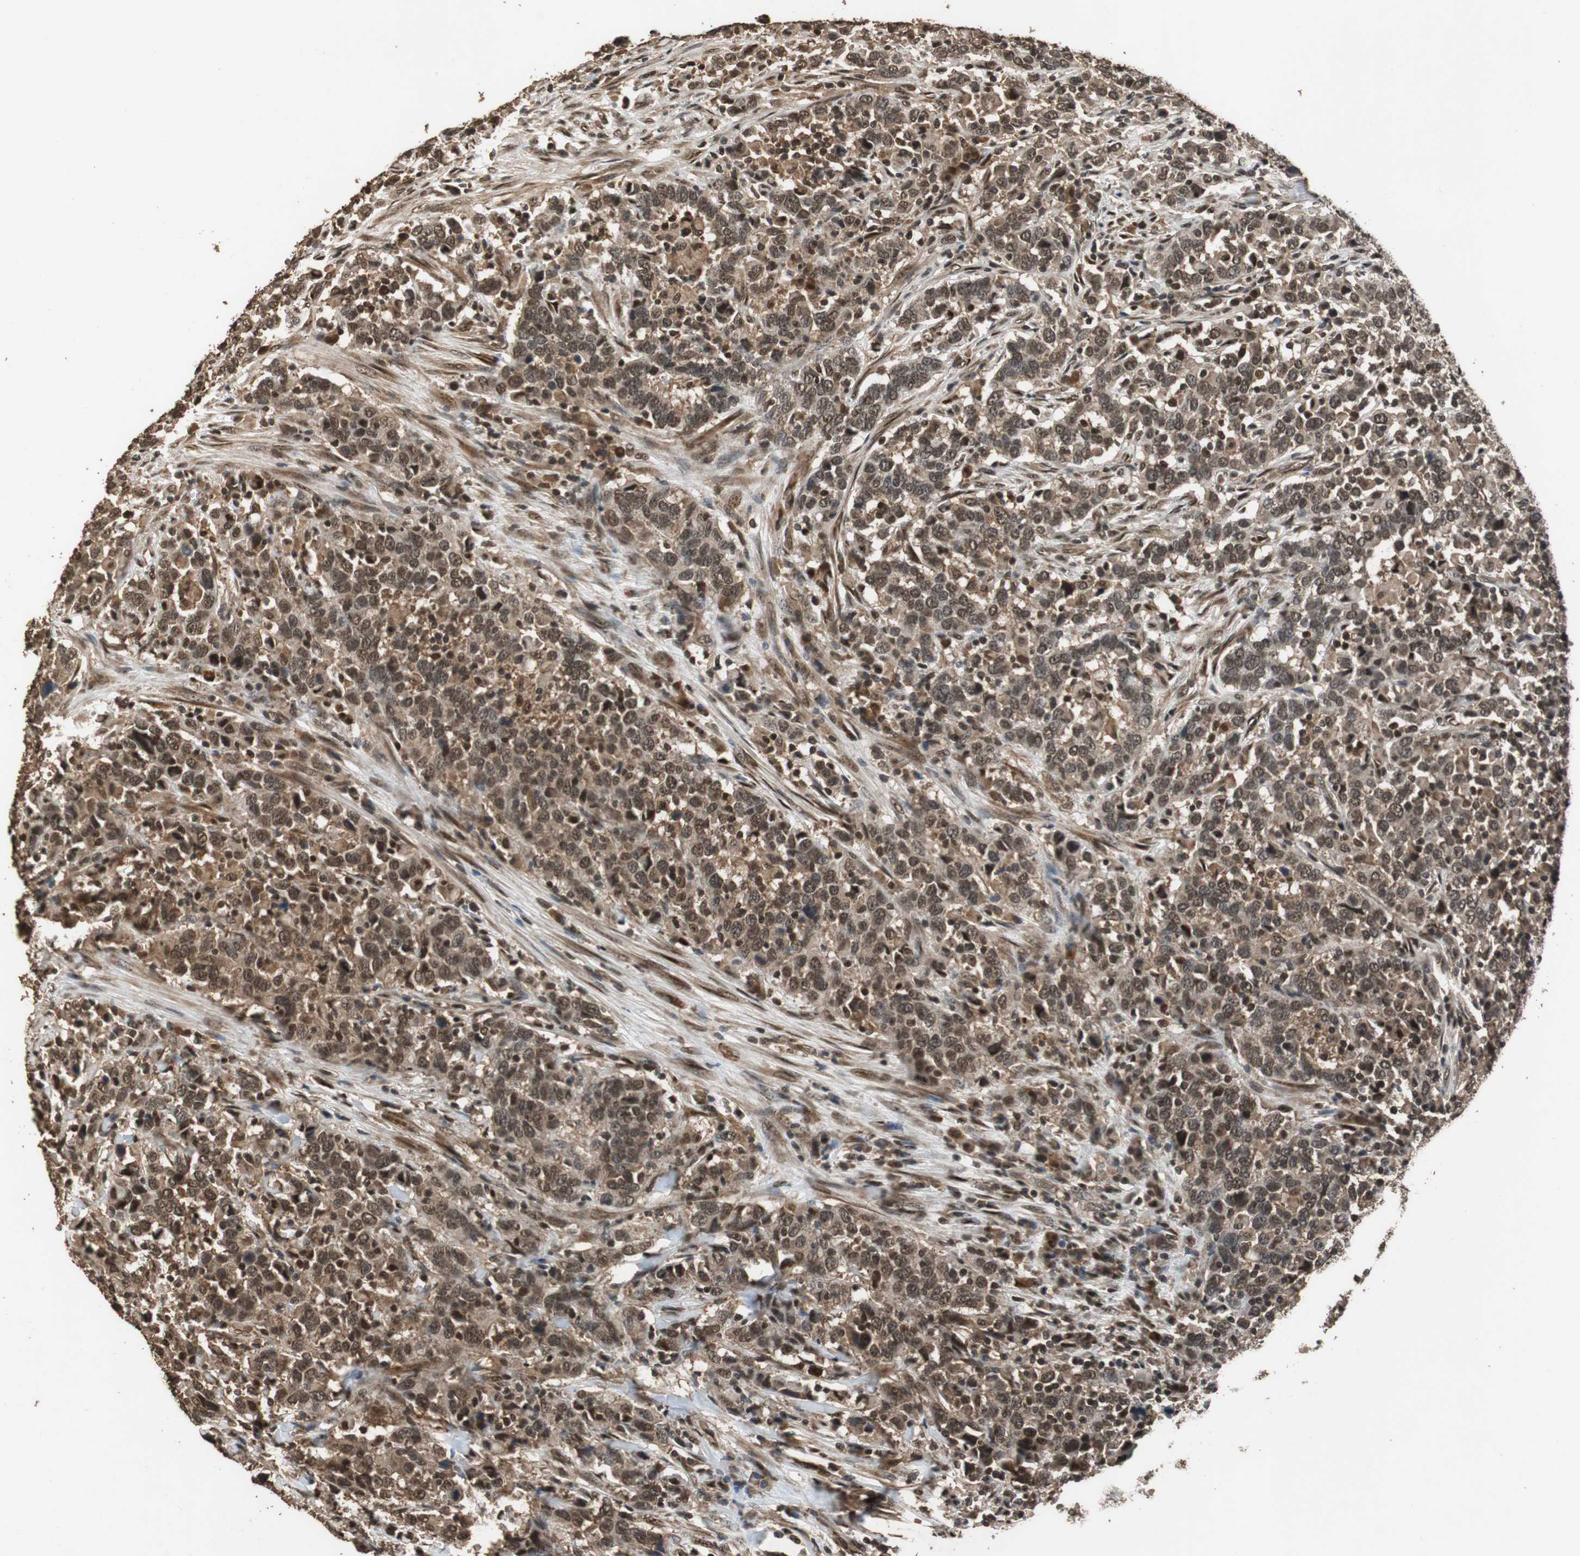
{"staining": {"intensity": "strong", "quantity": ">75%", "location": "cytoplasmic/membranous,nuclear"}, "tissue": "urothelial cancer", "cell_type": "Tumor cells", "image_type": "cancer", "snomed": [{"axis": "morphology", "description": "Urothelial carcinoma, High grade"}, {"axis": "topography", "description": "Urinary bladder"}], "caption": "Immunohistochemical staining of human urothelial cancer displays strong cytoplasmic/membranous and nuclear protein staining in approximately >75% of tumor cells. (IHC, brightfield microscopy, high magnification).", "gene": "ZNF18", "patient": {"sex": "male", "age": 61}}